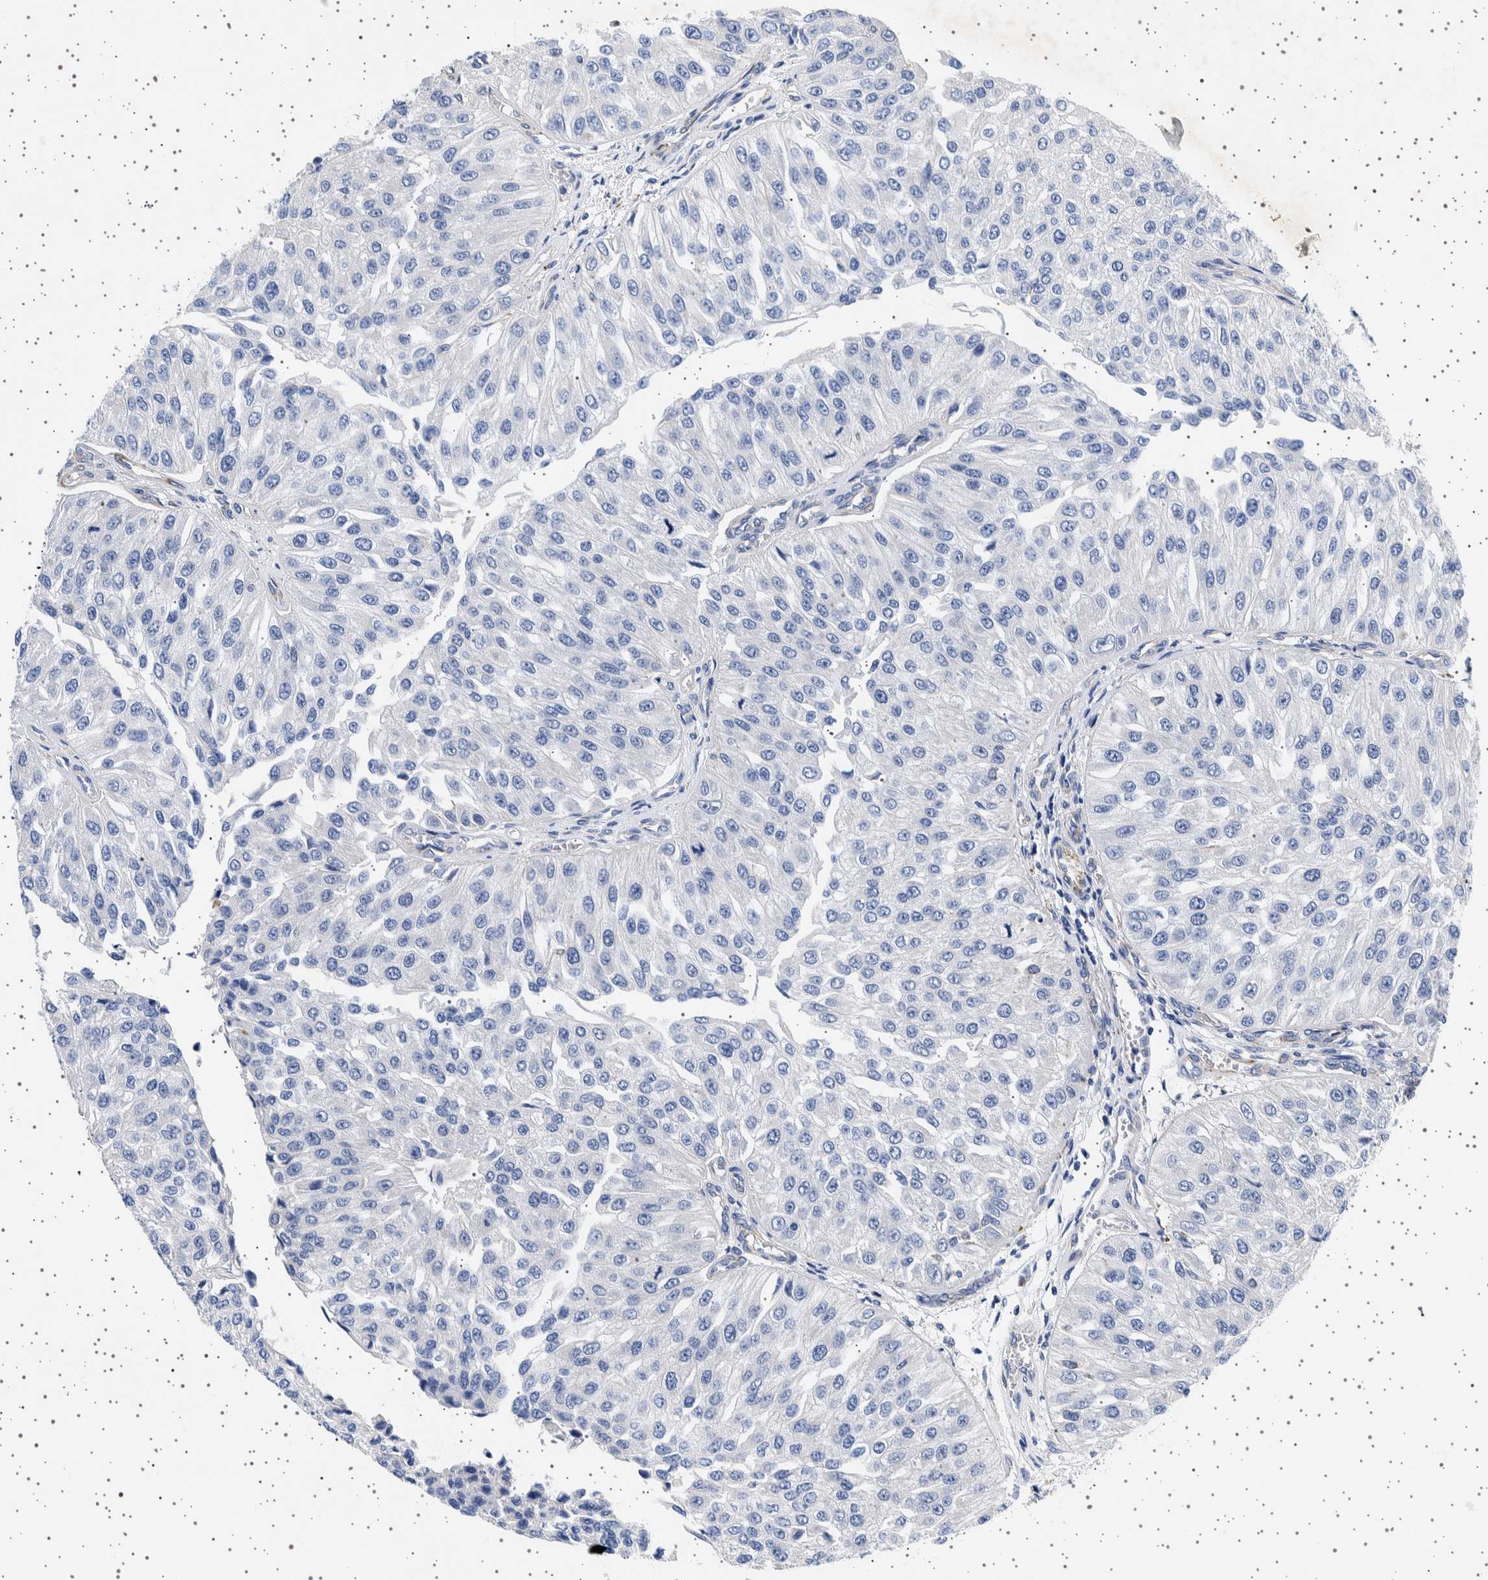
{"staining": {"intensity": "negative", "quantity": "none", "location": "none"}, "tissue": "urothelial cancer", "cell_type": "Tumor cells", "image_type": "cancer", "snomed": [{"axis": "morphology", "description": "Urothelial carcinoma, High grade"}, {"axis": "topography", "description": "Kidney"}, {"axis": "topography", "description": "Urinary bladder"}], "caption": "High-grade urothelial carcinoma stained for a protein using IHC displays no positivity tumor cells.", "gene": "SEPTIN4", "patient": {"sex": "male", "age": 77}}